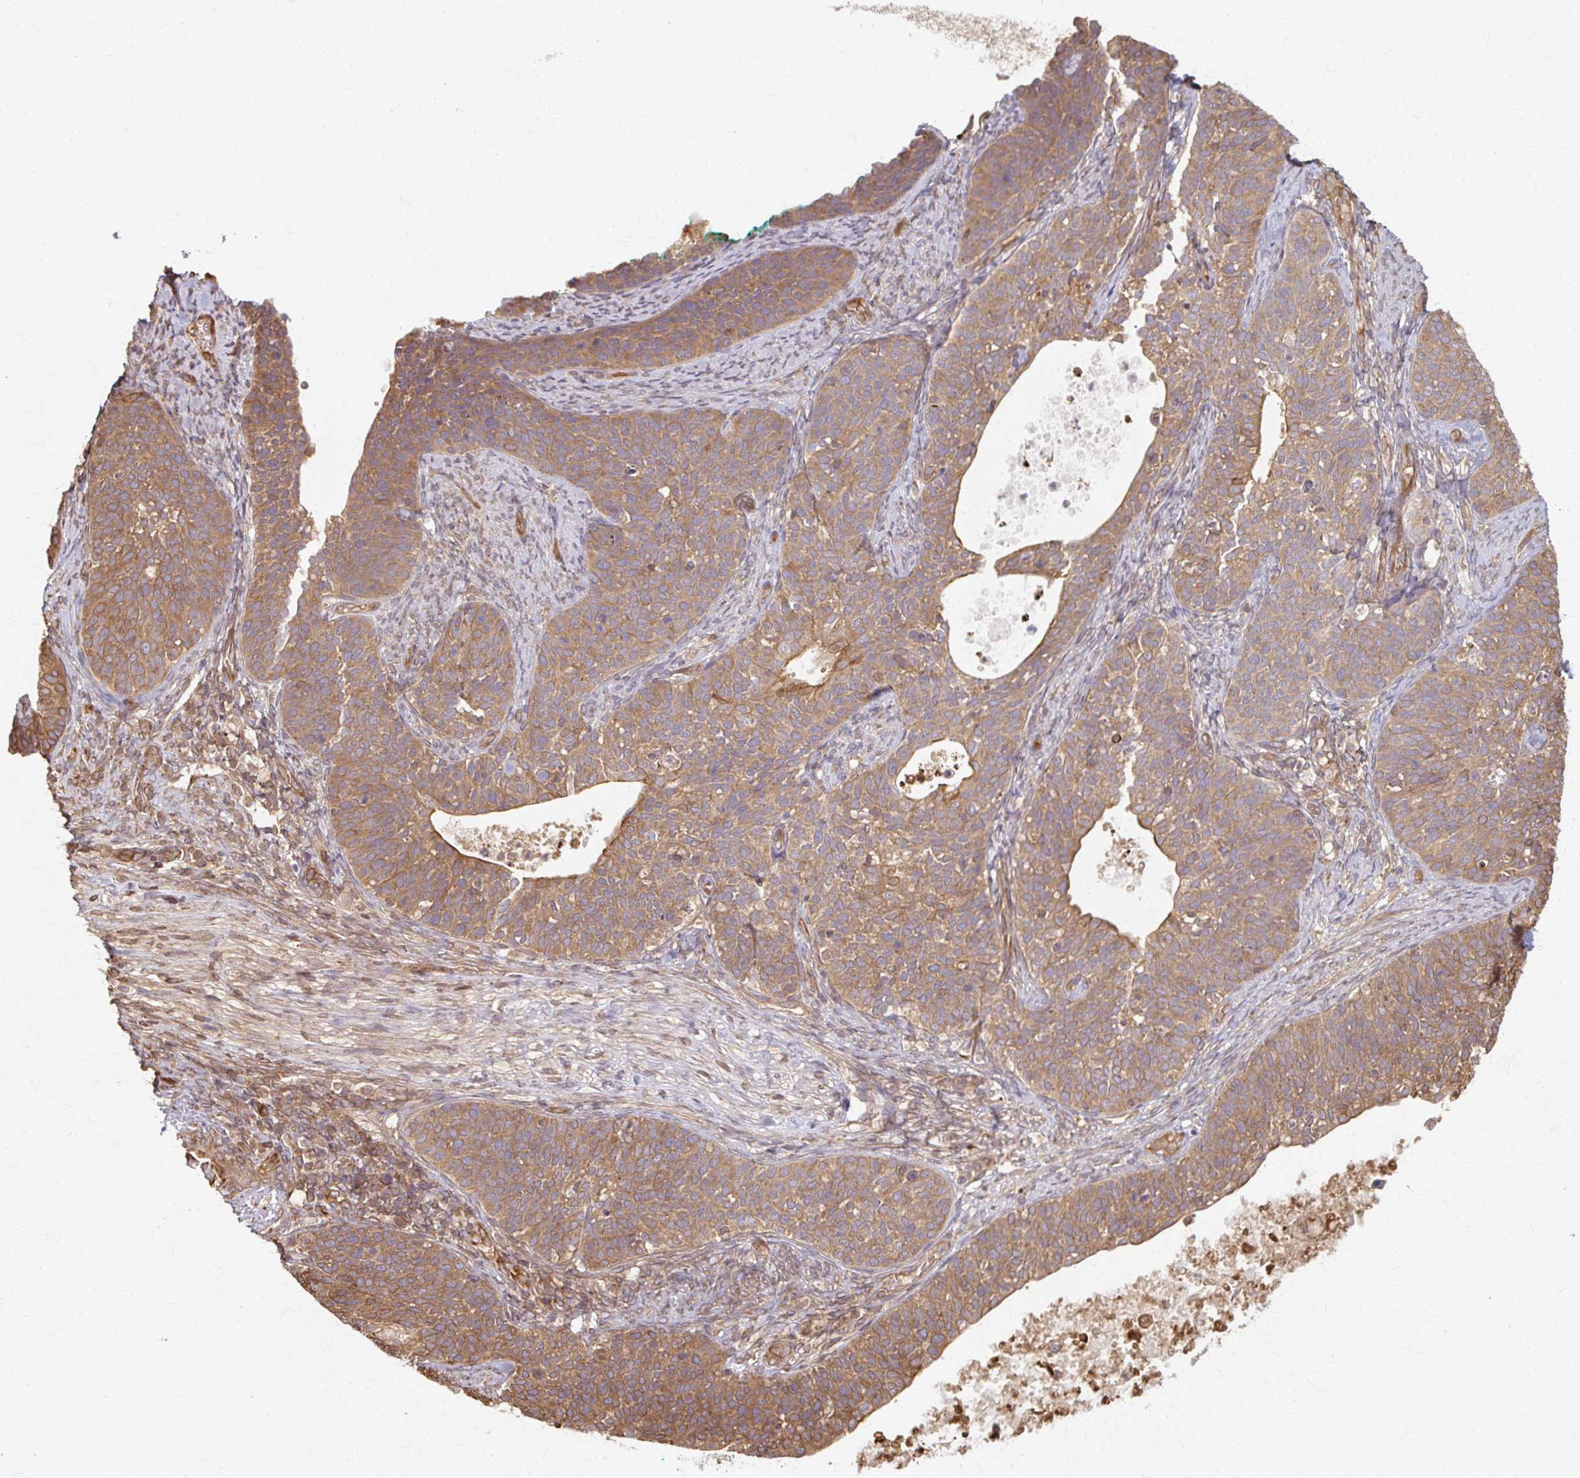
{"staining": {"intensity": "moderate", "quantity": ">75%", "location": "cytoplasmic/membranous"}, "tissue": "cervical cancer", "cell_type": "Tumor cells", "image_type": "cancer", "snomed": [{"axis": "morphology", "description": "Squamous cell carcinoma, NOS"}, {"axis": "topography", "description": "Cervix"}], "caption": "Immunohistochemistry (DAB (3,3'-diaminobenzidine)) staining of cervical cancer shows moderate cytoplasmic/membranous protein staining in about >75% of tumor cells.", "gene": "ARHGAP35", "patient": {"sex": "female", "age": 69}}